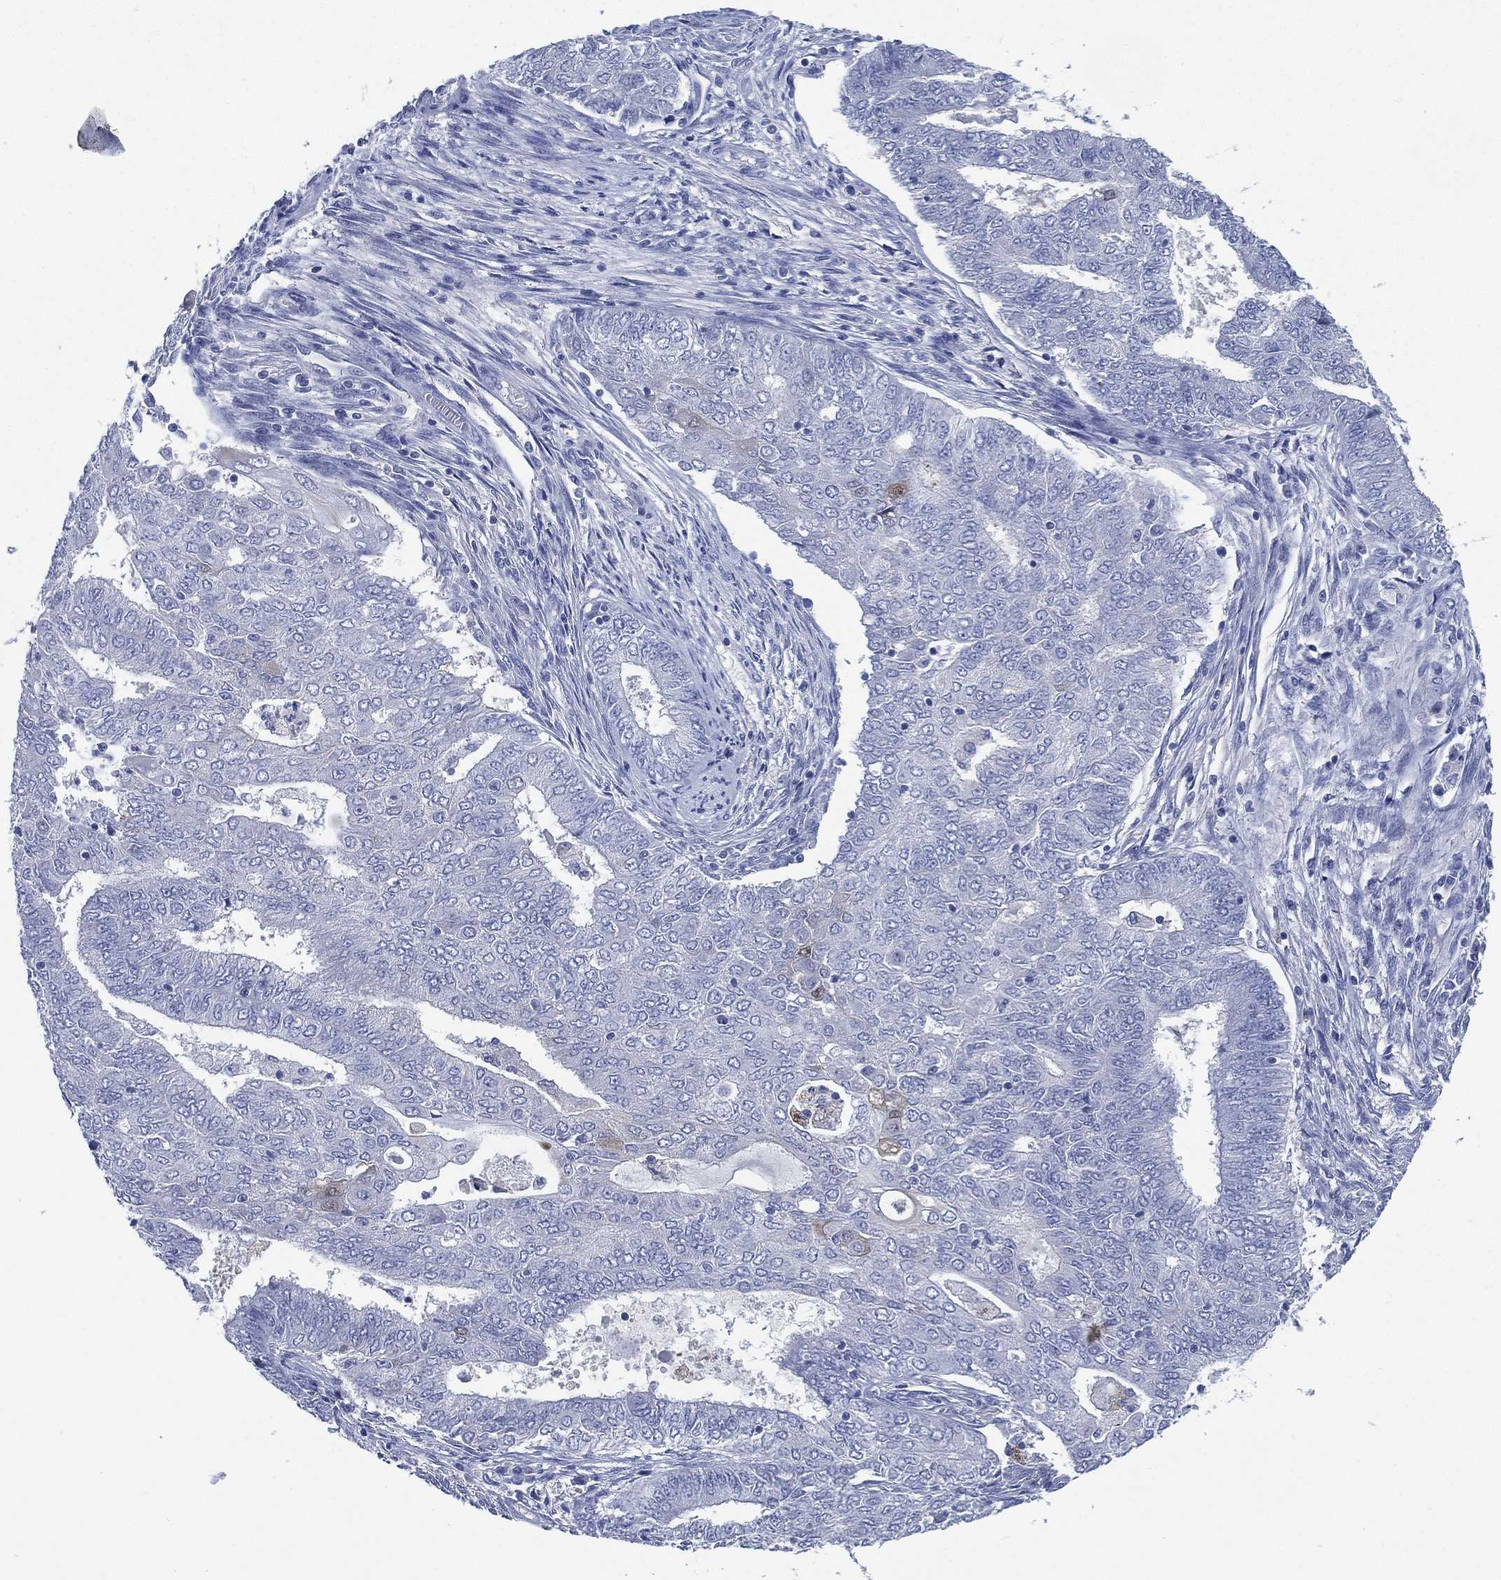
{"staining": {"intensity": "negative", "quantity": "none", "location": "none"}, "tissue": "endometrial cancer", "cell_type": "Tumor cells", "image_type": "cancer", "snomed": [{"axis": "morphology", "description": "Adenocarcinoma, NOS"}, {"axis": "topography", "description": "Endometrium"}], "caption": "Histopathology image shows no significant protein expression in tumor cells of endometrial adenocarcinoma.", "gene": "C5orf46", "patient": {"sex": "female", "age": 62}}